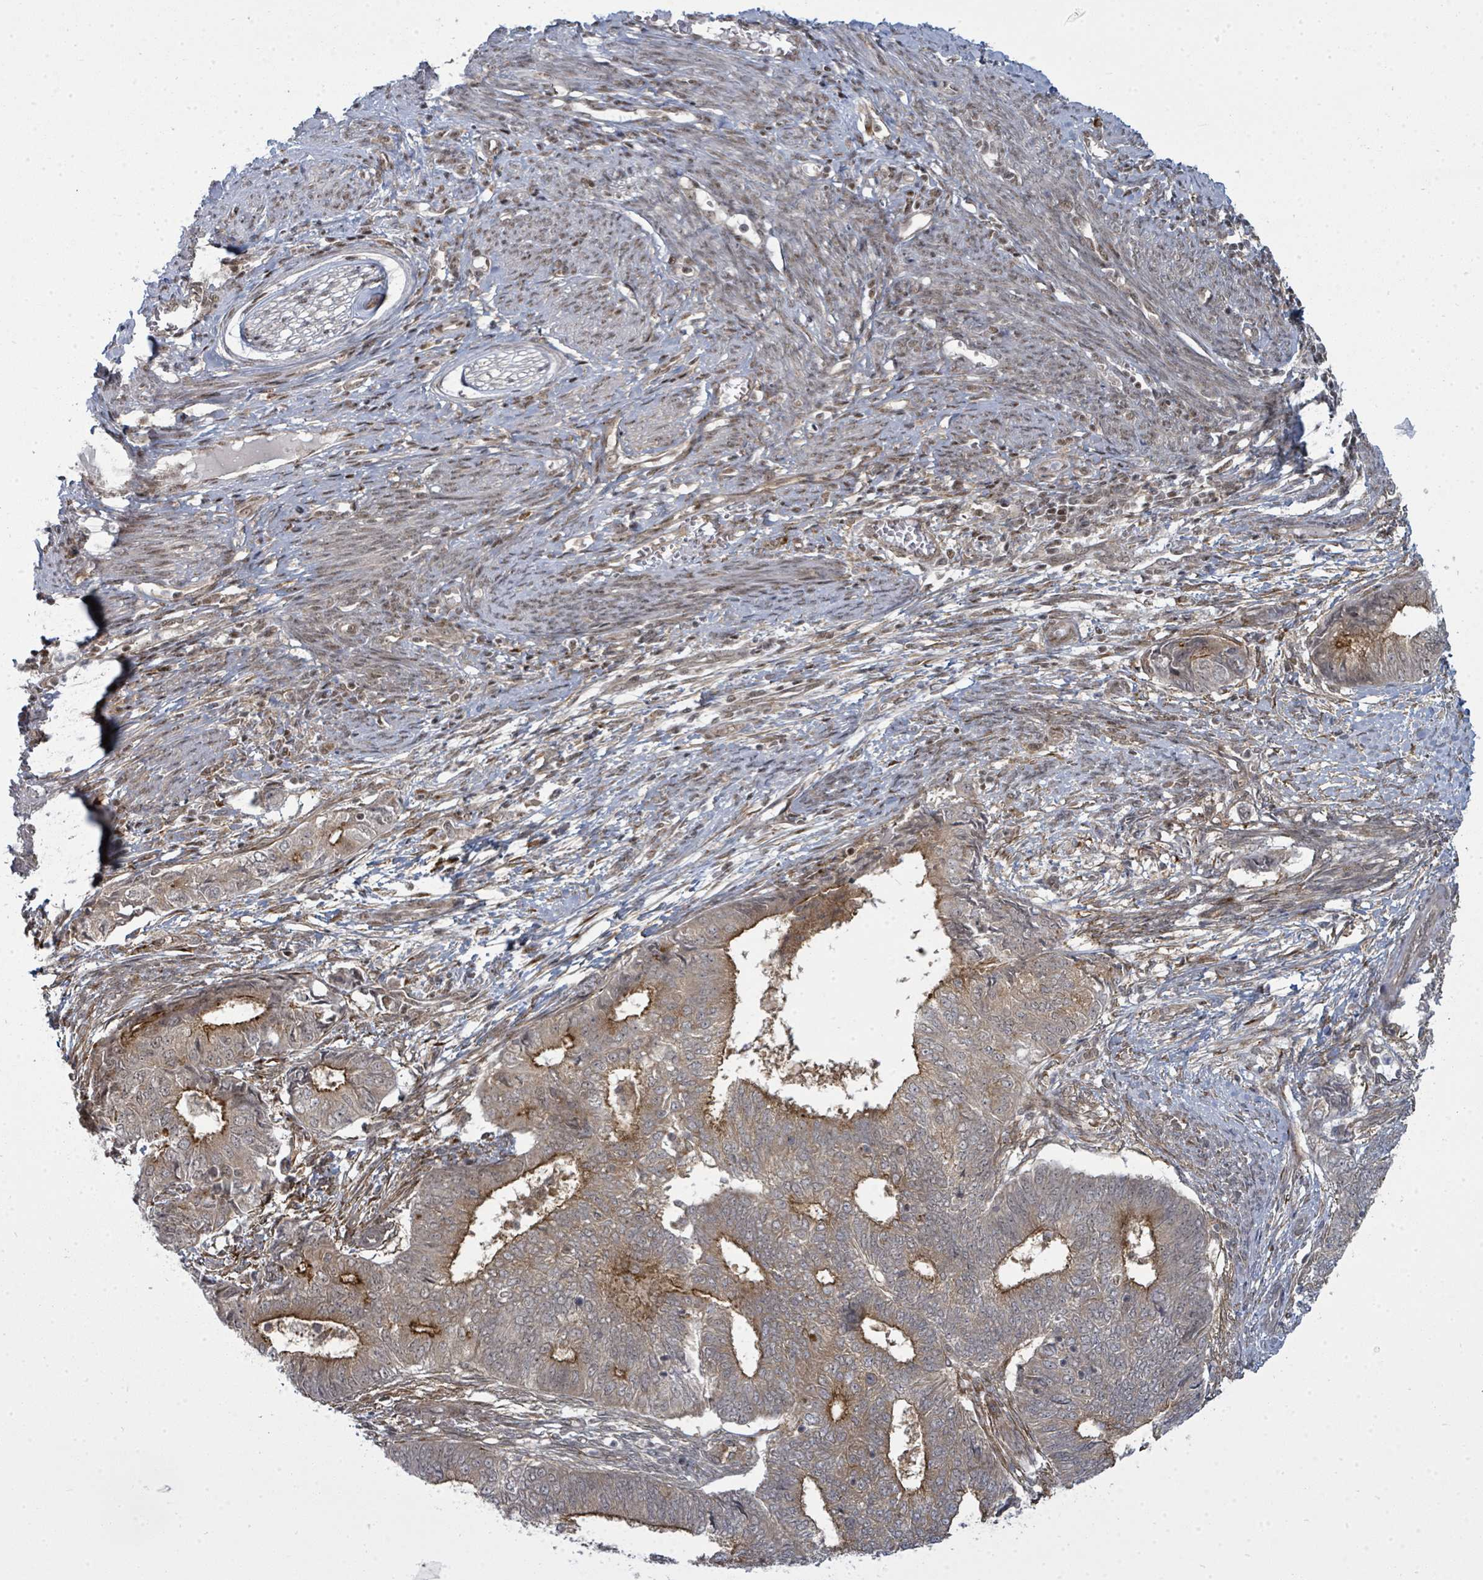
{"staining": {"intensity": "moderate", "quantity": "<25%", "location": "cytoplasmic/membranous"}, "tissue": "endometrial cancer", "cell_type": "Tumor cells", "image_type": "cancer", "snomed": [{"axis": "morphology", "description": "Adenocarcinoma, NOS"}, {"axis": "topography", "description": "Endometrium"}], "caption": "This is an image of immunohistochemistry (IHC) staining of adenocarcinoma (endometrial), which shows moderate staining in the cytoplasmic/membranous of tumor cells.", "gene": "PSMG2", "patient": {"sex": "female", "age": 62}}